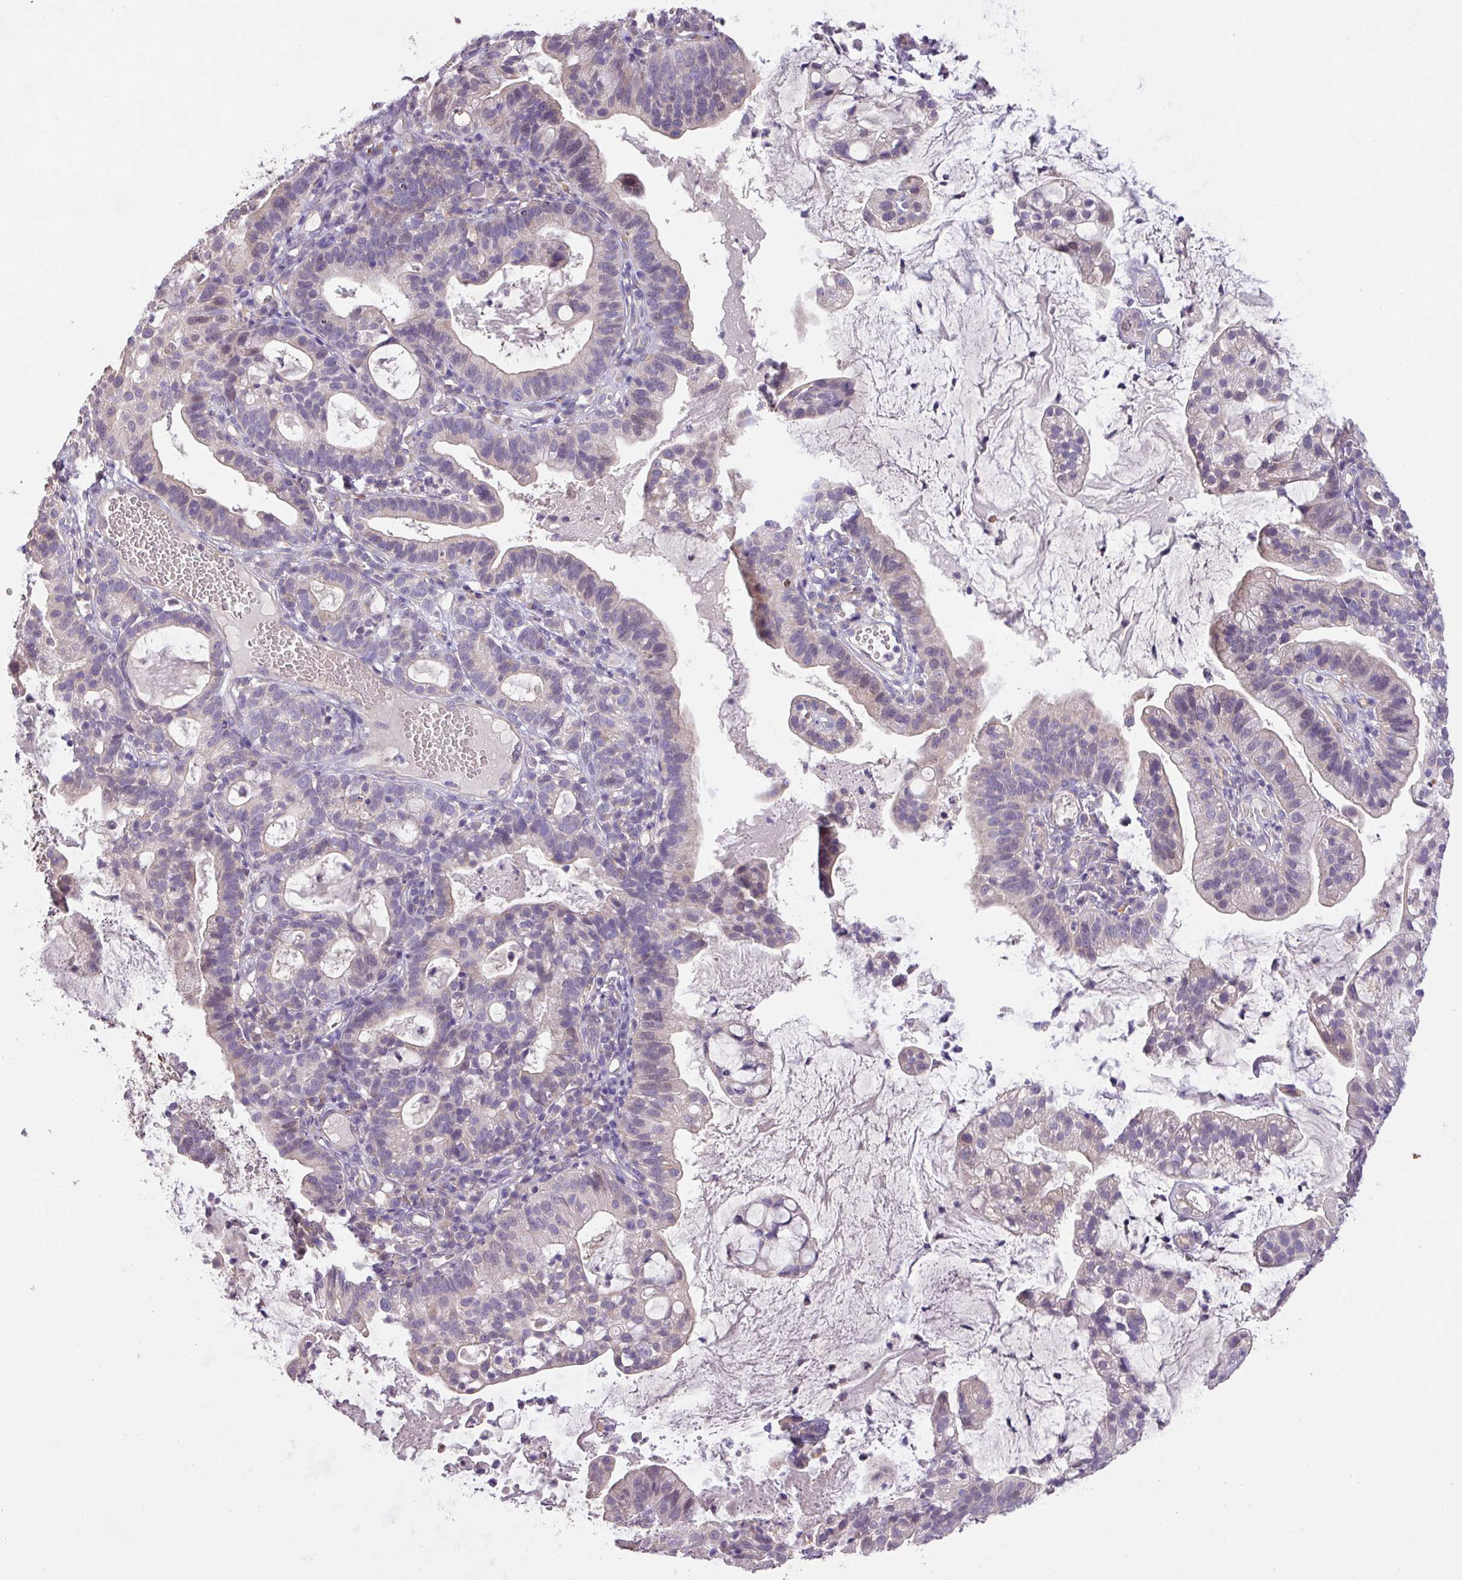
{"staining": {"intensity": "weak", "quantity": "<25%", "location": "cytoplasmic/membranous"}, "tissue": "cervical cancer", "cell_type": "Tumor cells", "image_type": "cancer", "snomed": [{"axis": "morphology", "description": "Adenocarcinoma, NOS"}, {"axis": "topography", "description": "Cervix"}], "caption": "Cervical cancer stained for a protein using immunohistochemistry reveals no expression tumor cells.", "gene": "PRADC1", "patient": {"sex": "female", "age": 41}}